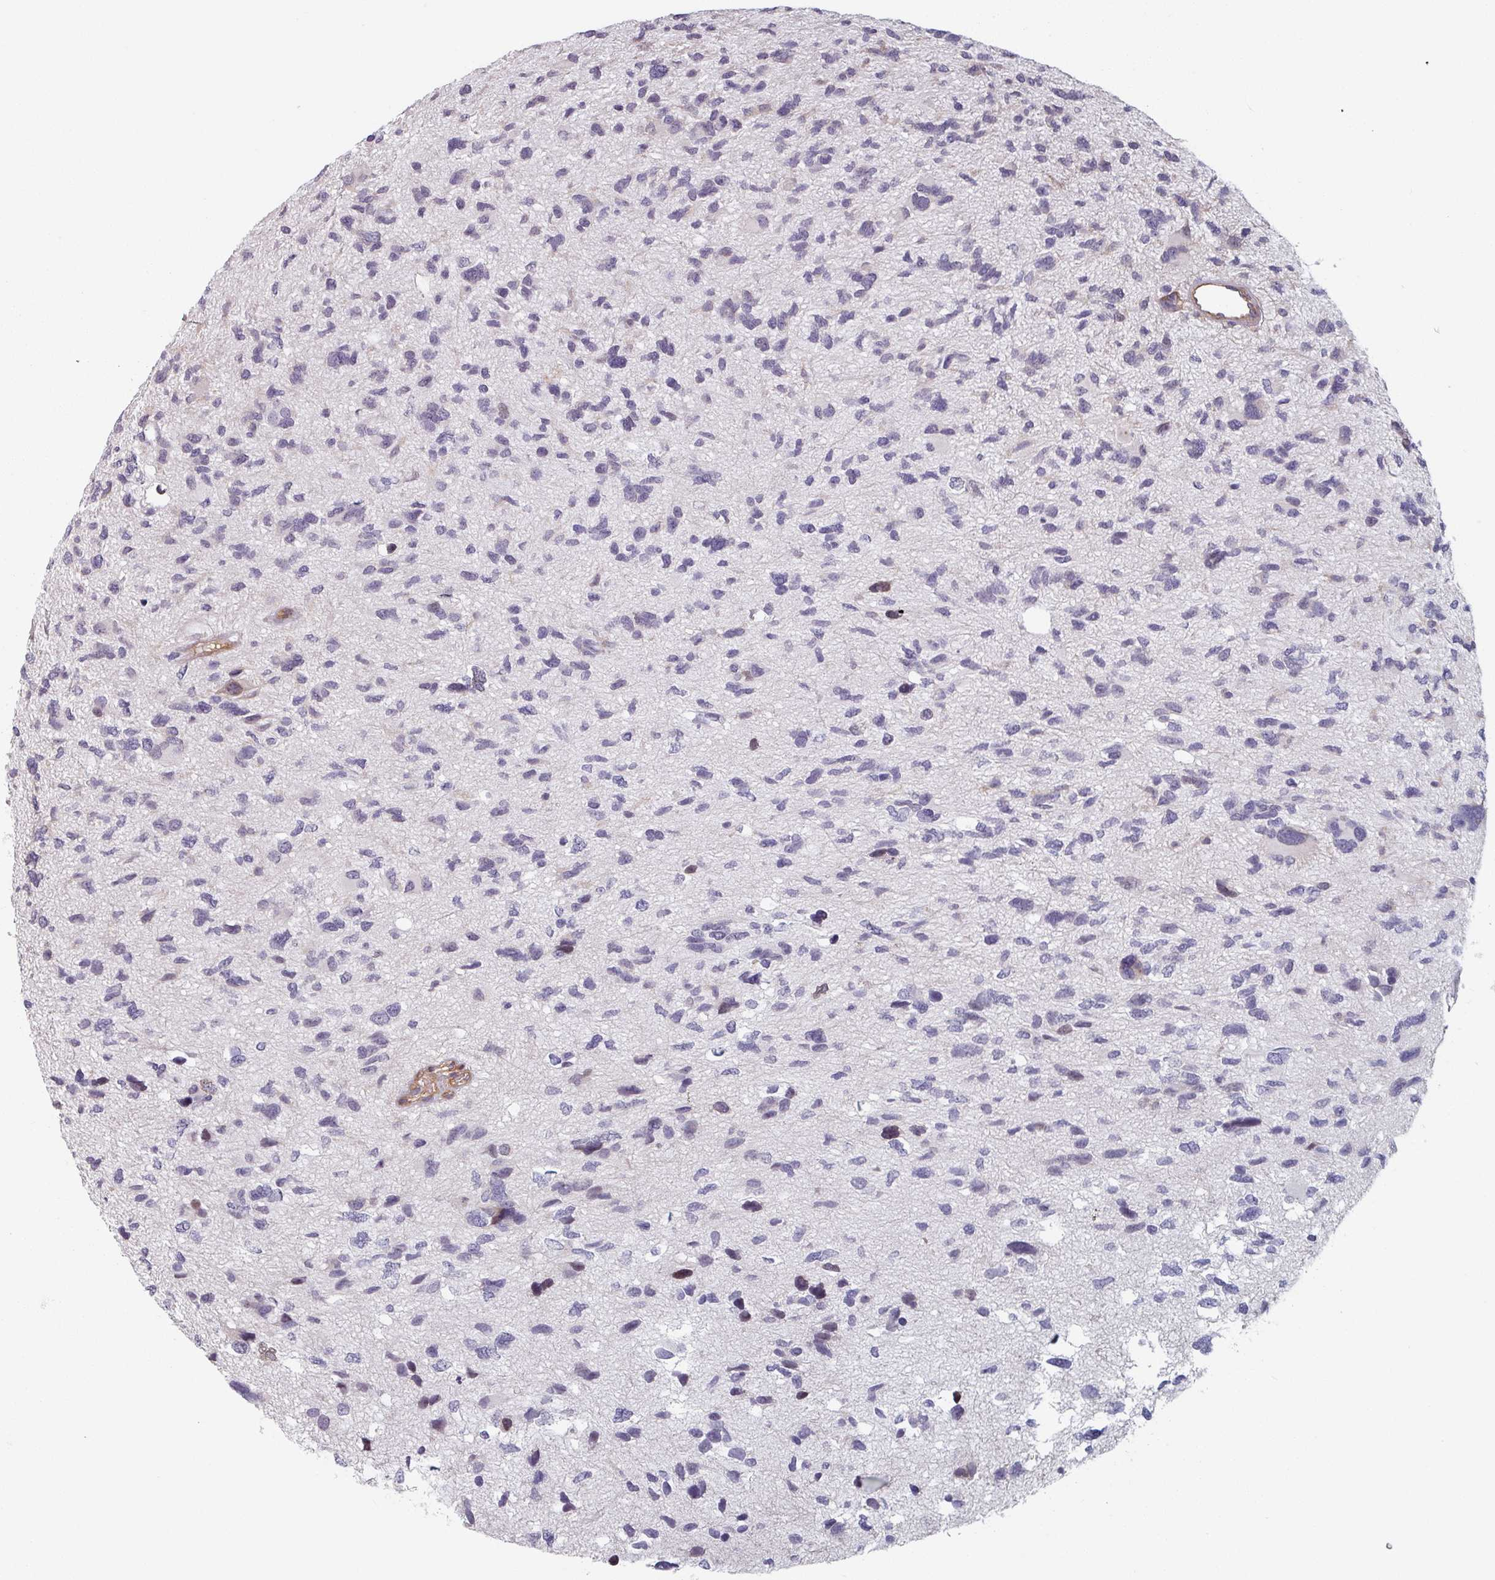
{"staining": {"intensity": "negative", "quantity": "none", "location": "none"}, "tissue": "glioma", "cell_type": "Tumor cells", "image_type": "cancer", "snomed": [{"axis": "morphology", "description": "Glioma, malignant, High grade"}, {"axis": "topography", "description": "Brain"}], "caption": "Immunohistochemistry of human high-grade glioma (malignant) demonstrates no staining in tumor cells.", "gene": "C4BPB", "patient": {"sex": "female", "age": 11}}